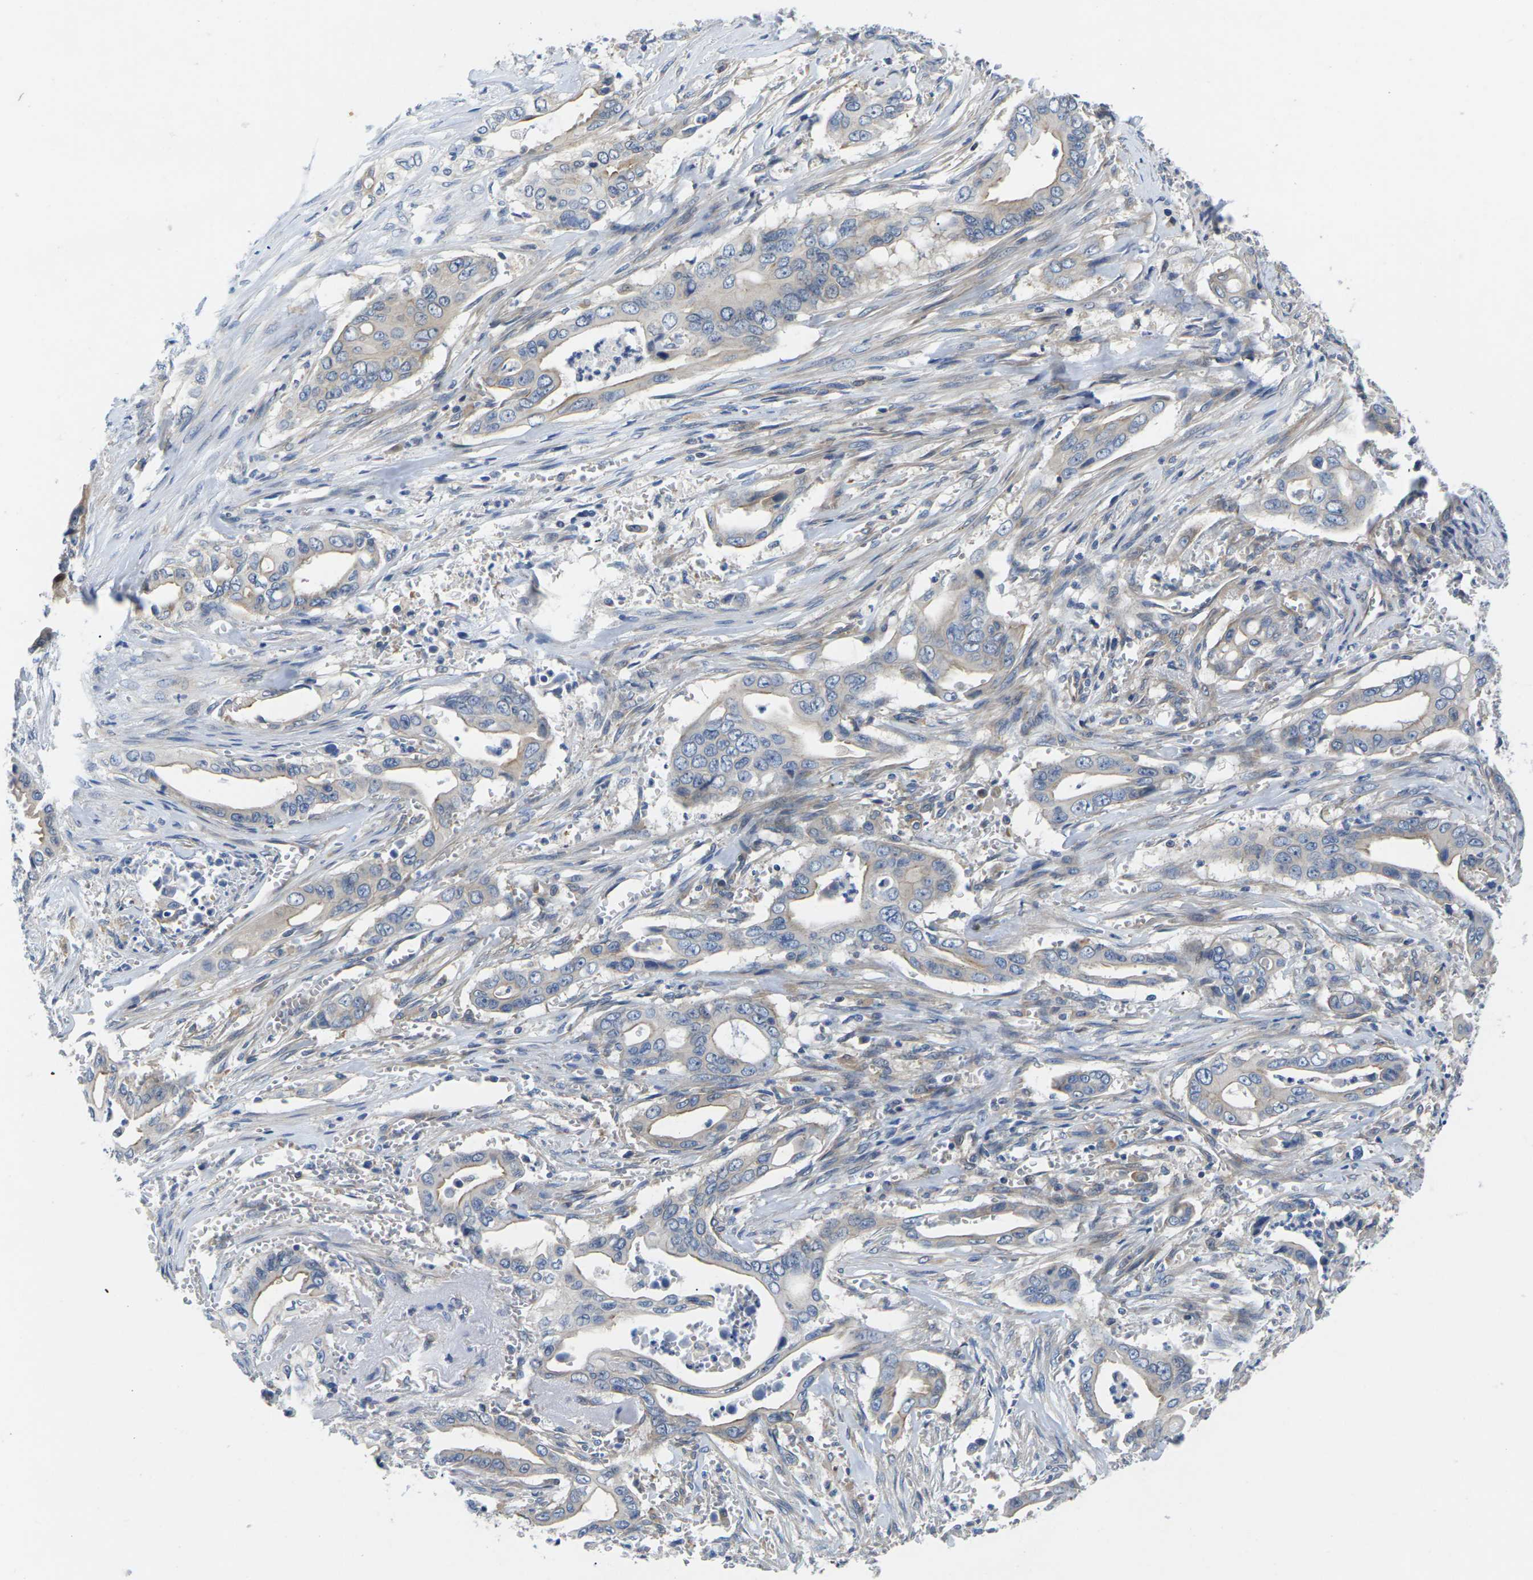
{"staining": {"intensity": "weak", "quantity": "25%-75%", "location": "cytoplasmic/membranous"}, "tissue": "pancreatic cancer", "cell_type": "Tumor cells", "image_type": "cancer", "snomed": [{"axis": "morphology", "description": "Adenocarcinoma, NOS"}, {"axis": "topography", "description": "Pancreas"}], "caption": "An immunohistochemistry image of tumor tissue is shown. Protein staining in brown labels weak cytoplasmic/membranous positivity in pancreatic cancer (adenocarcinoma) within tumor cells.", "gene": "SCNN1A", "patient": {"sex": "male", "age": 59}}